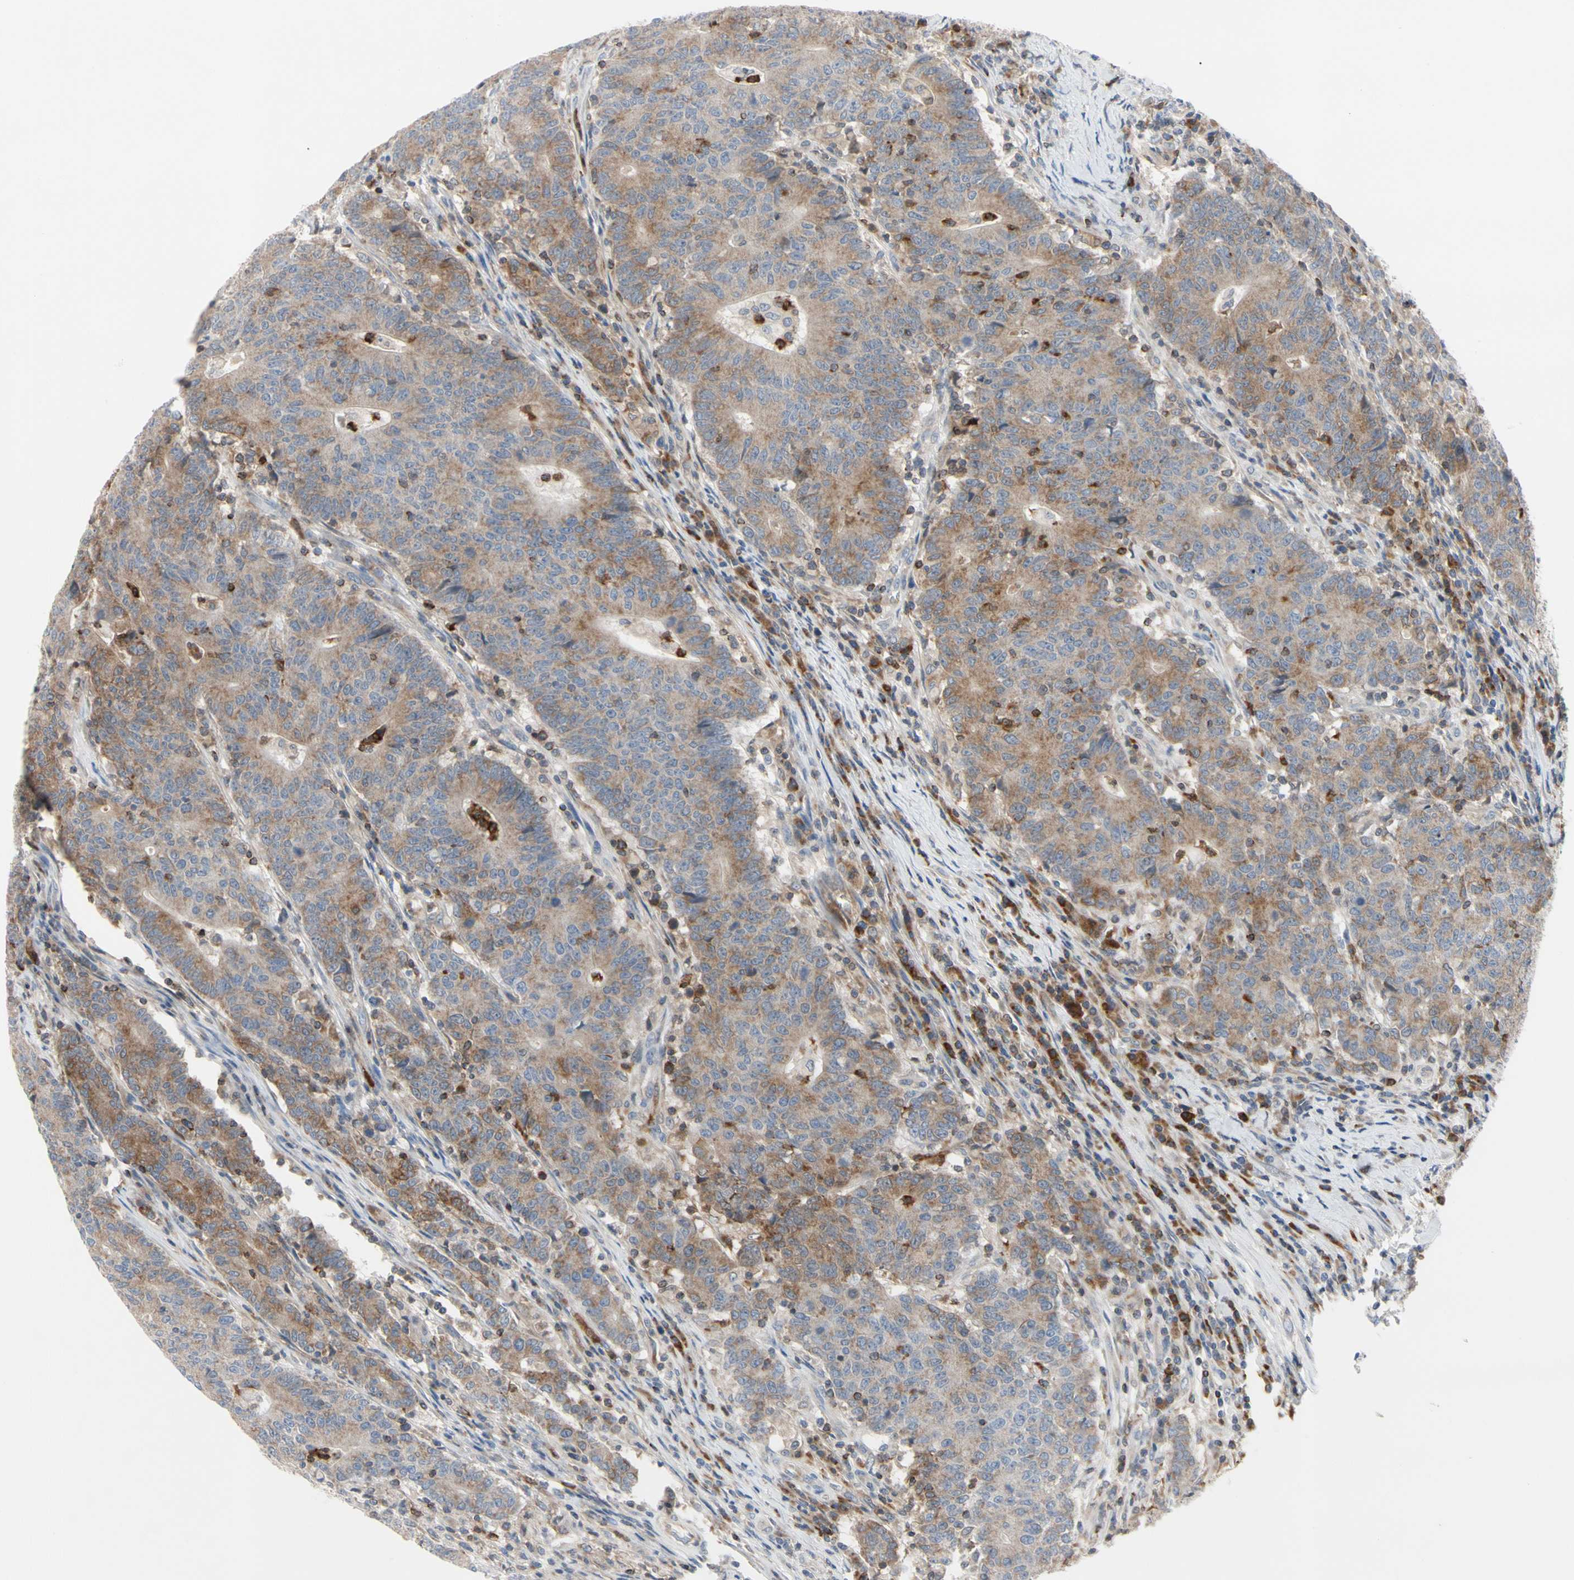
{"staining": {"intensity": "moderate", "quantity": ">75%", "location": "cytoplasmic/membranous"}, "tissue": "colorectal cancer", "cell_type": "Tumor cells", "image_type": "cancer", "snomed": [{"axis": "morphology", "description": "Normal tissue, NOS"}, {"axis": "morphology", "description": "Adenocarcinoma, NOS"}, {"axis": "topography", "description": "Colon"}], "caption": "Immunohistochemical staining of human colorectal adenocarcinoma reveals medium levels of moderate cytoplasmic/membranous positivity in about >75% of tumor cells.", "gene": "MCL1", "patient": {"sex": "female", "age": 75}}